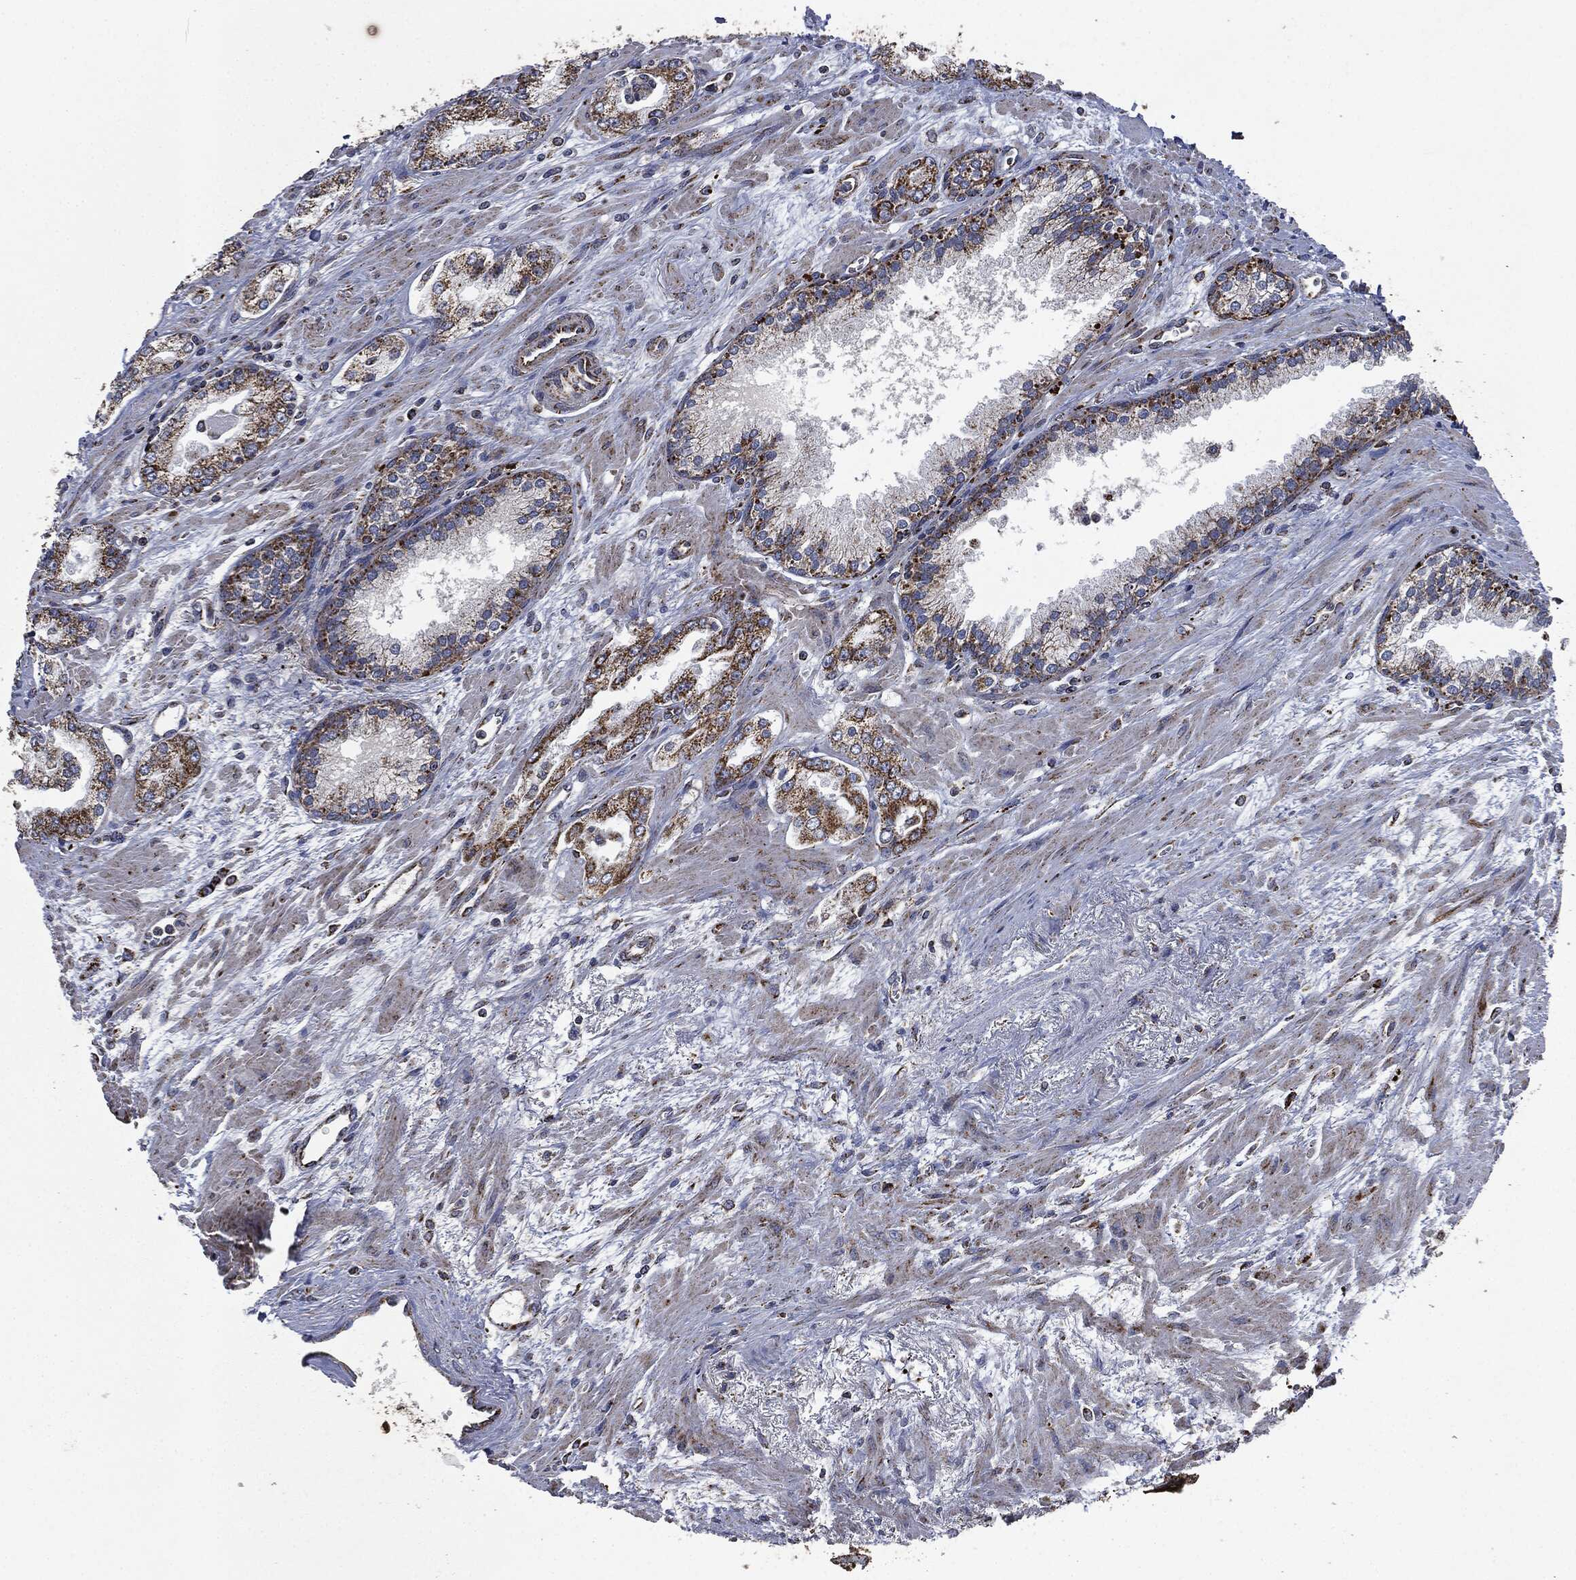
{"staining": {"intensity": "strong", "quantity": ">75%", "location": "cytoplasmic/membranous"}, "tissue": "prostate cancer", "cell_type": "Tumor cells", "image_type": "cancer", "snomed": [{"axis": "morphology", "description": "Adenocarcinoma, Medium grade"}, {"axis": "topography", "description": "Prostate"}], "caption": "This histopathology image reveals immunohistochemistry (IHC) staining of adenocarcinoma (medium-grade) (prostate), with high strong cytoplasmic/membranous staining in about >75% of tumor cells.", "gene": "RYK", "patient": {"sex": "male", "age": 71}}